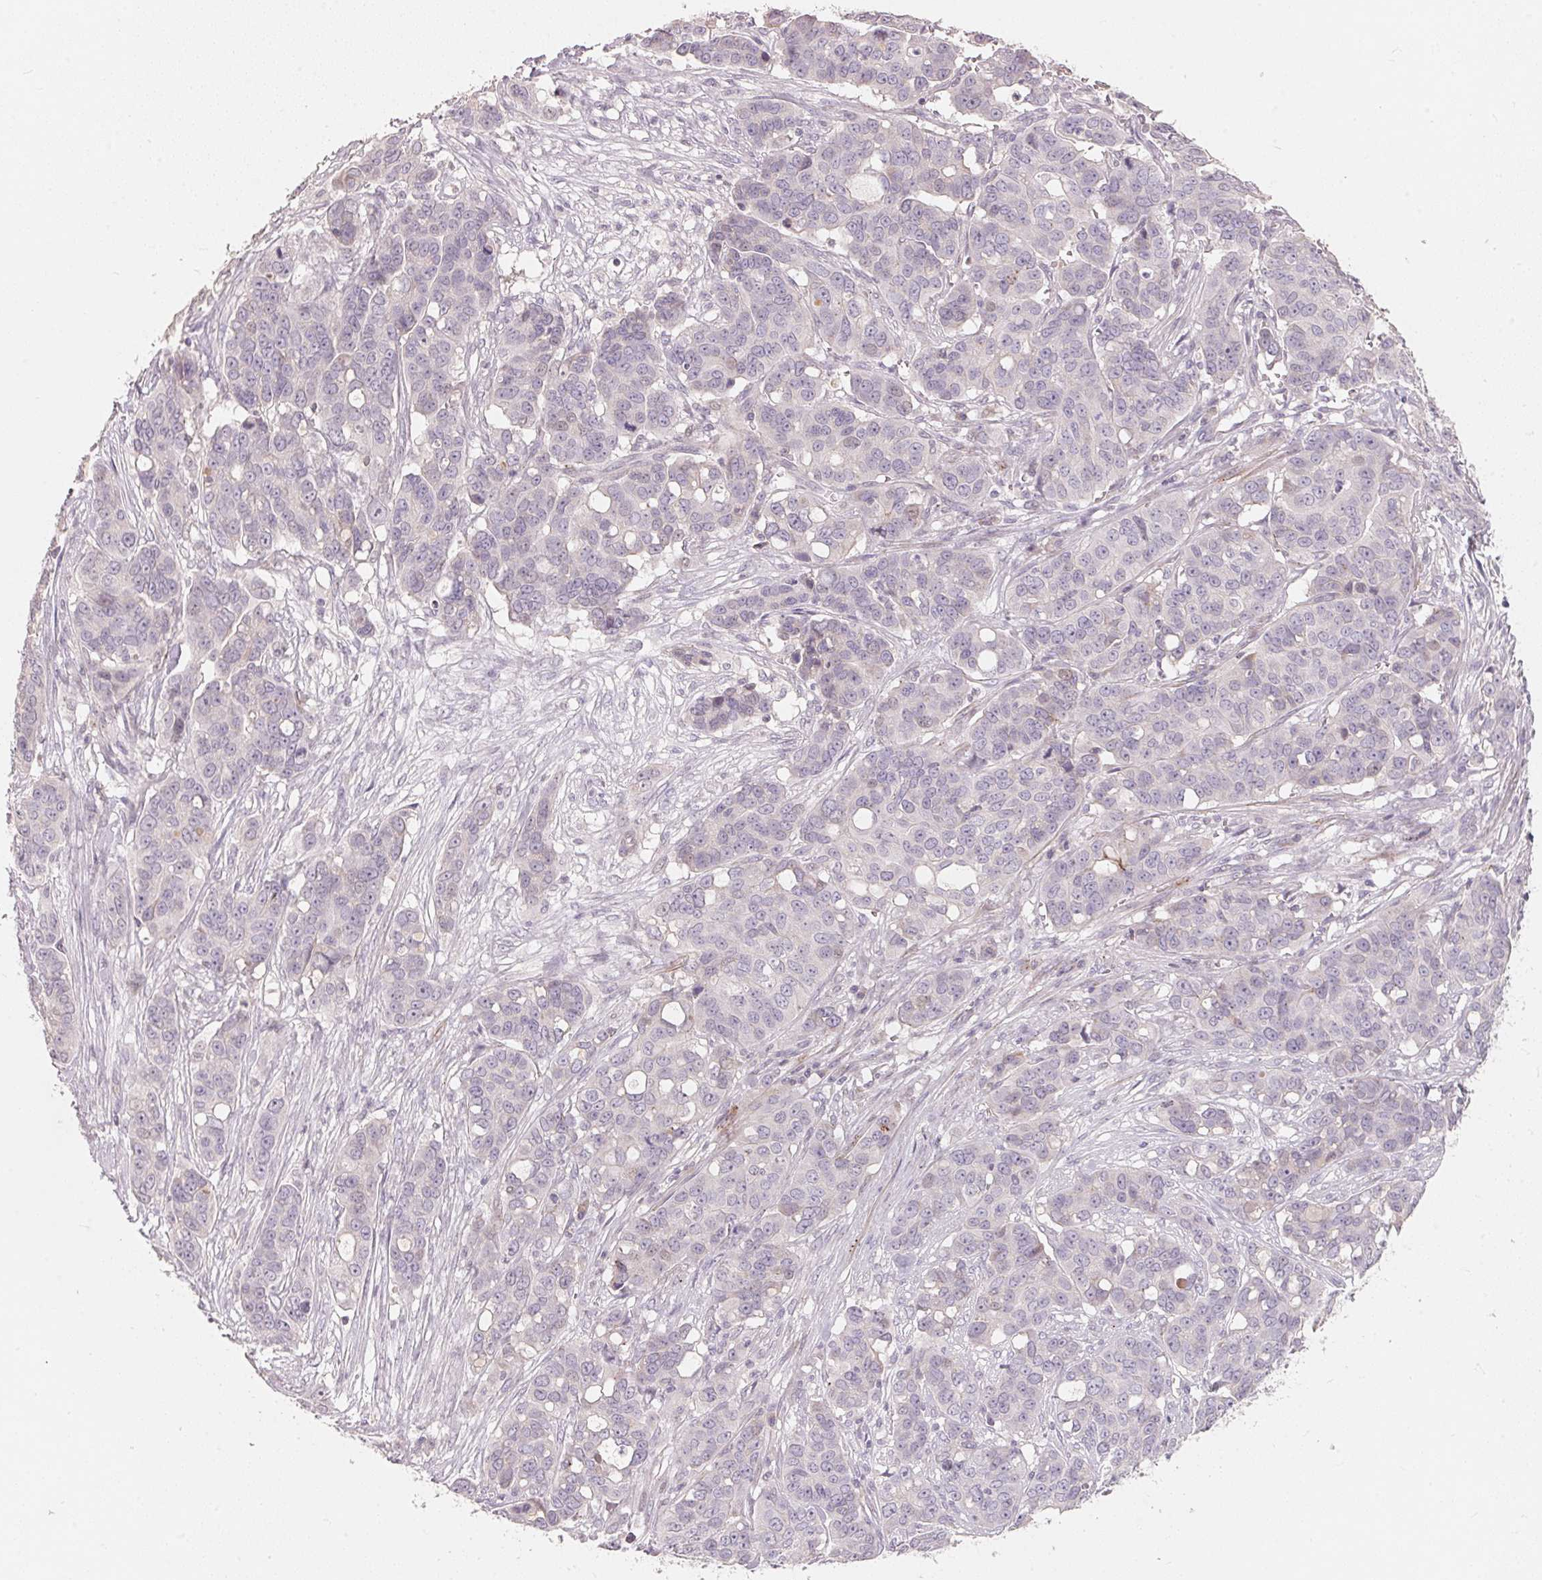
{"staining": {"intensity": "negative", "quantity": "none", "location": "none"}, "tissue": "ovarian cancer", "cell_type": "Tumor cells", "image_type": "cancer", "snomed": [{"axis": "morphology", "description": "Carcinoma, endometroid"}, {"axis": "topography", "description": "Ovary"}], "caption": "Human ovarian endometroid carcinoma stained for a protein using immunohistochemistry exhibits no staining in tumor cells.", "gene": "TP53AIP1", "patient": {"sex": "female", "age": 78}}